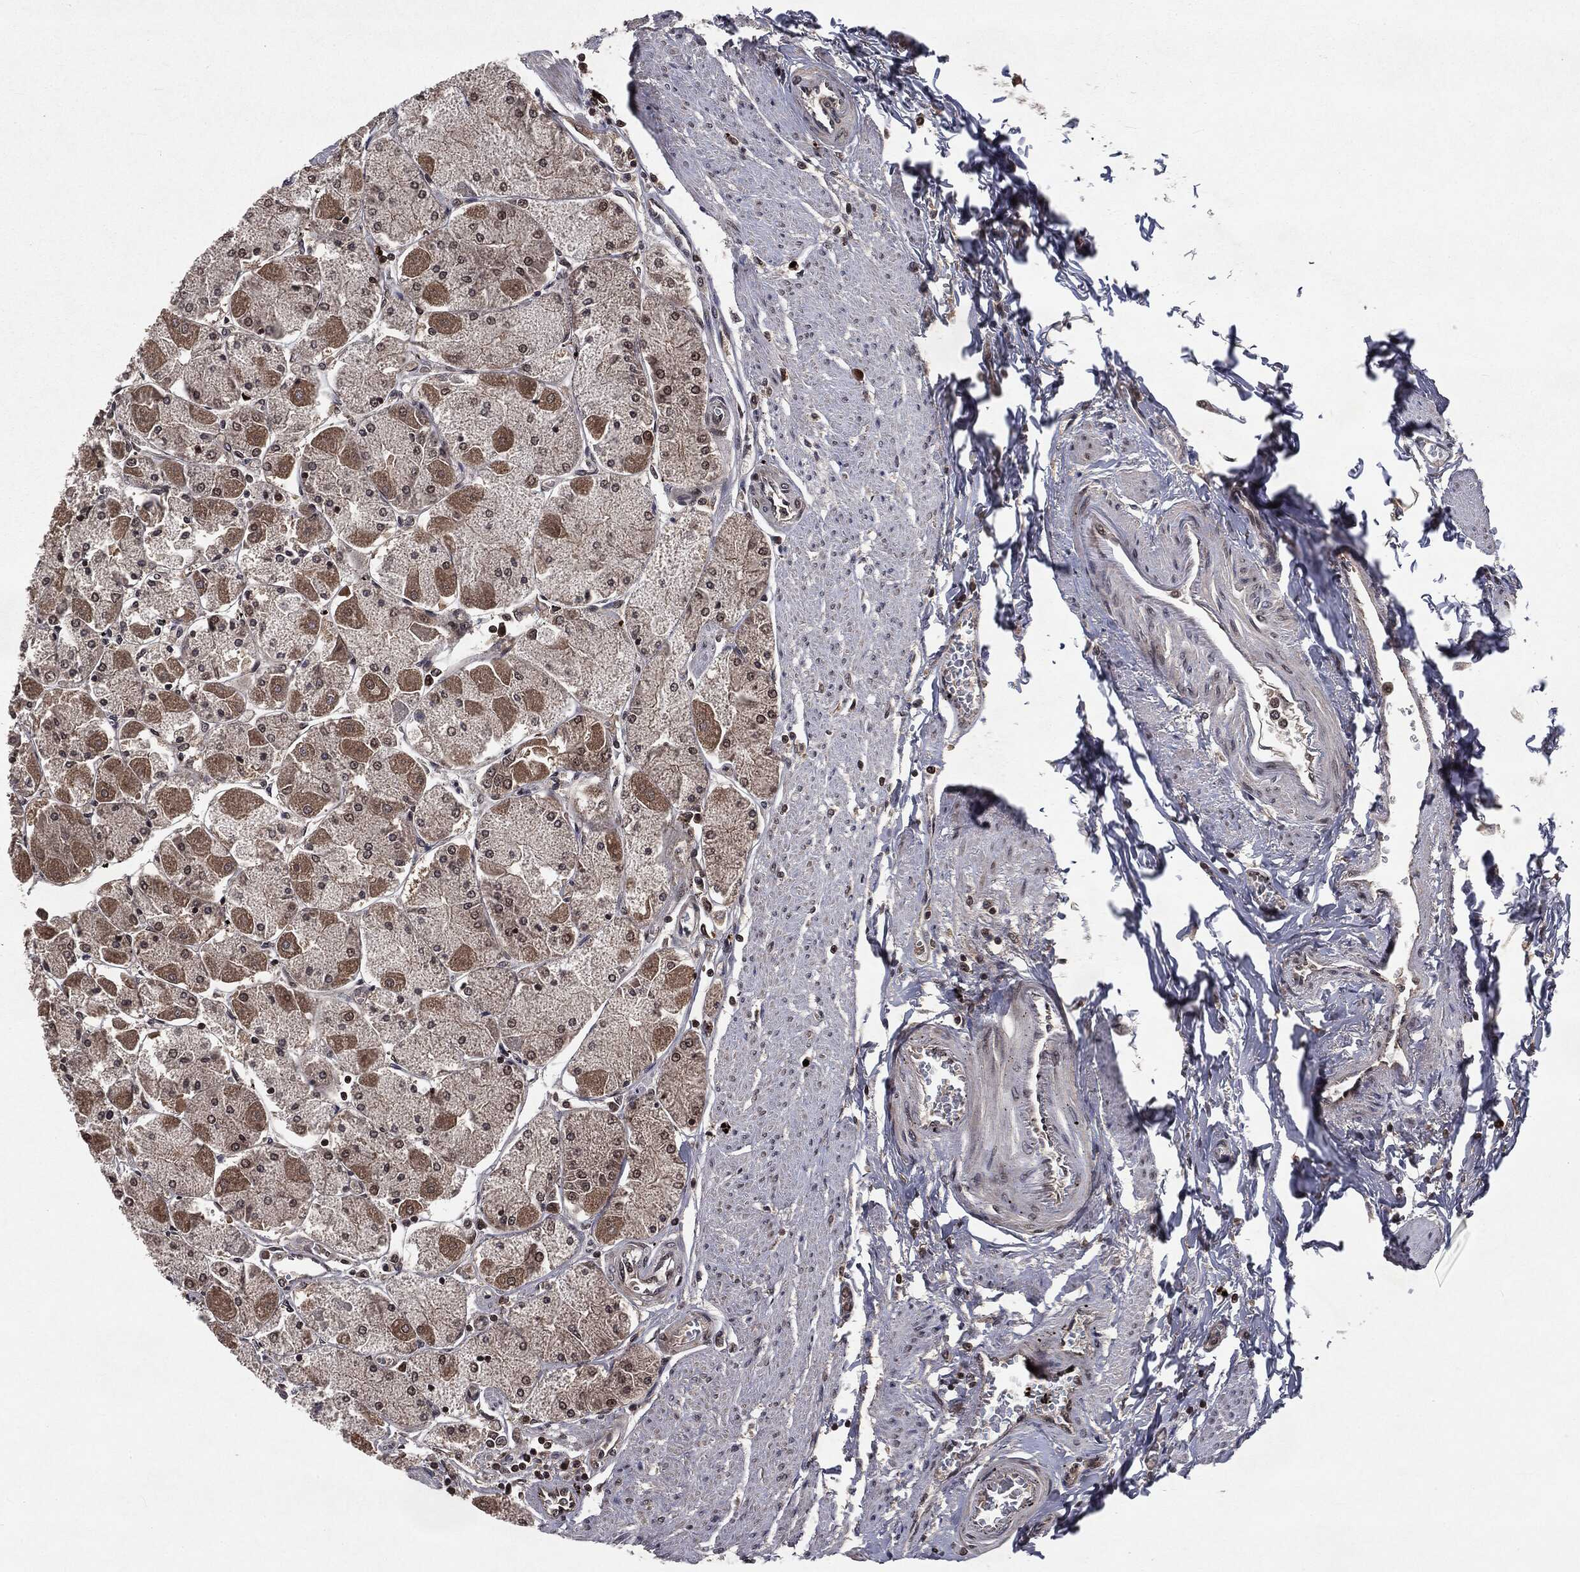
{"staining": {"intensity": "strong", "quantity": "25%-75%", "location": "cytoplasmic/membranous,nuclear"}, "tissue": "stomach", "cell_type": "Glandular cells", "image_type": "normal", "snomed": [{"axis": "morphology", "description": "Normal tissue, NOS"}, {"axis": "topography", "description": "Stomach"}], "caption": "A high amount of strong cytoplasmic/membranous,nuclear expression is present in approximately 25%-75% of glandular cells in unremarkable stomach. The protein of interest is stained brown, and the nuclei are stained in blue (DAB IHC with brightfield microscopy, high magnification).", "gene": "STAU2", "patient": {"sex": "male", "age": 70}}